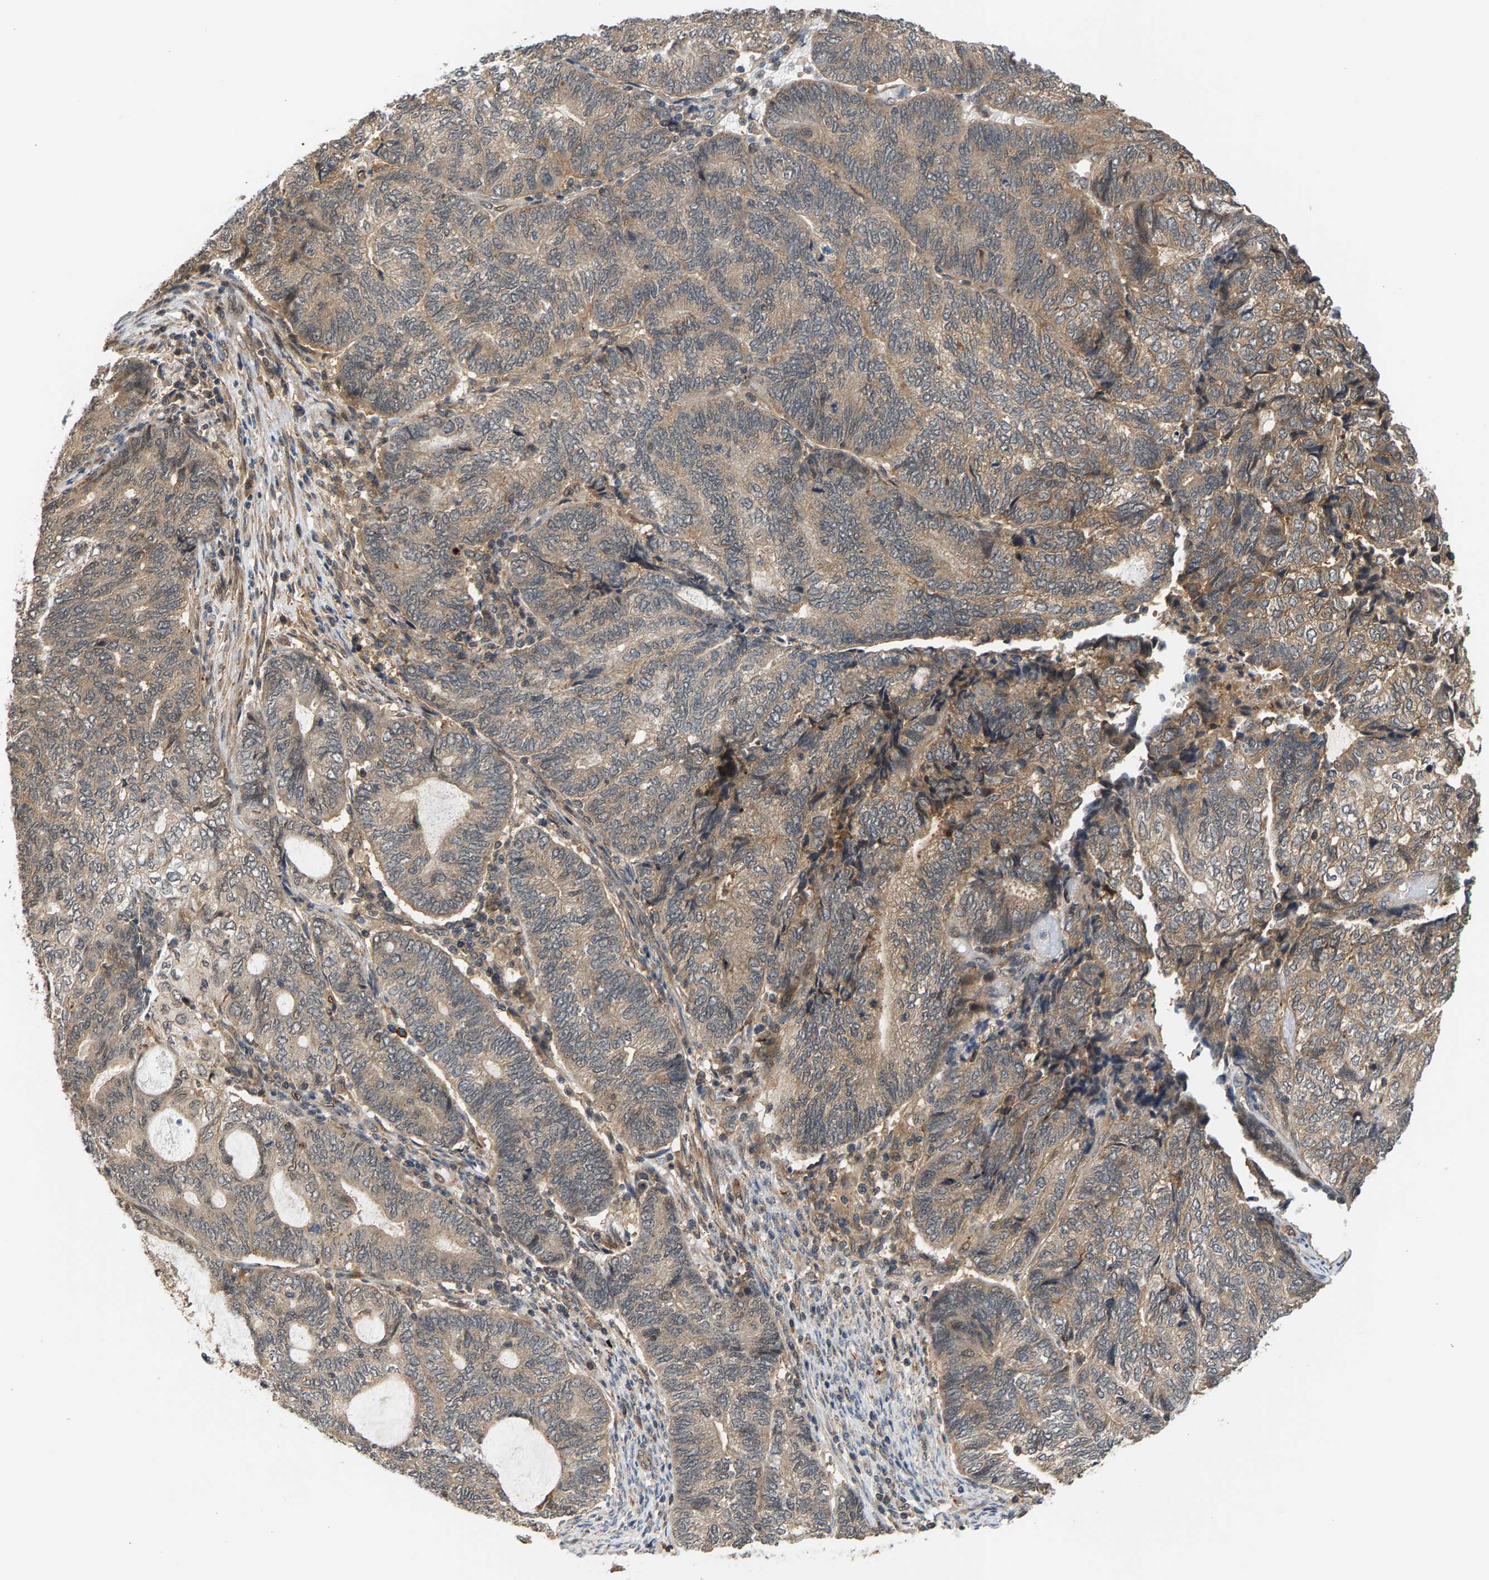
{"staining": {"intensity": "weak", "quantity": "25%-75%", "location": "cytoplasmic/membranous"}, "tissue": "endometrial cancer", "cell_type": "Tumor cells", "image_type": "cancer", "snomed": [{"axis": "morphology", "description": "Adenocarcinoma, NOS"}, {"axis": "topography", "description": "Uterus"}, {"axis": "topography", "description": "Endometrium"}], "caption": "Weak cytoplasmic/membranous expression for a protein is appreciated in approximately 25%-75% of tumor cells of endometrial adenocarcinoma using IHC.", "gene": "MAP2K5", "patient": {"sex": "female", "age": 70}}